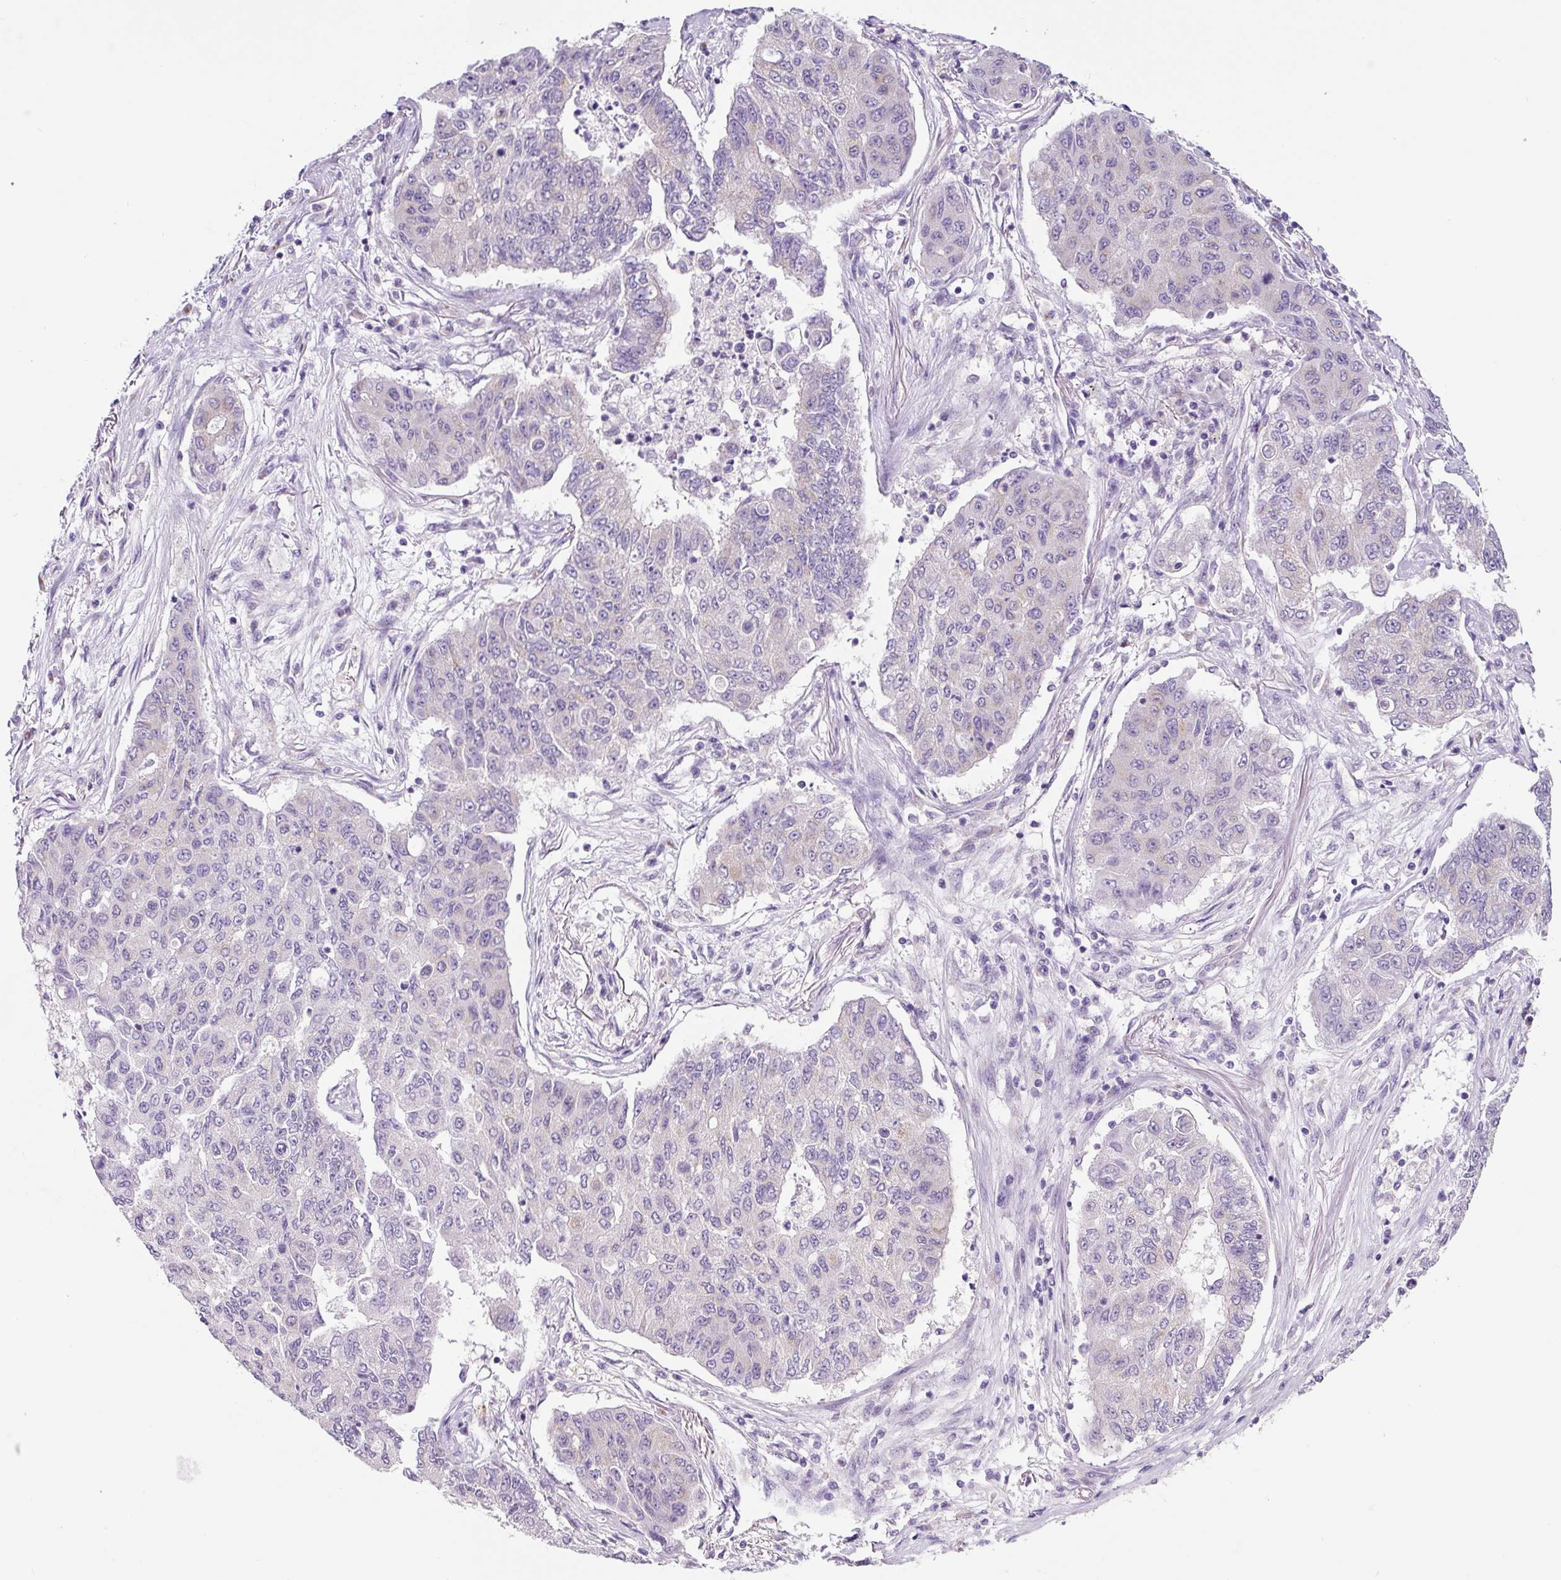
{"staining": {"intensity": "negative", "quantity": "none", "location": "none"}, "tissue": "lung cancer", "cell_type": "Tumor cells", "image_type": "cancer", "snomed": [{"axis": "morphology", "description": "Squamous cell carcinoma, NOS"}, {"axis": "topography", "description": "Lung"}], "caption": "High power microscopy micrograph of an IHC micrograph of lung cancer, revealing no significant positivity in tumor cells. (DAB (3,3'-diaminobenzidine) immunohistochemistry visualized using brightfield microscopy, high magnification).", "gene": "GORASP1", "patient": {"sex": "male", "age": 74}}